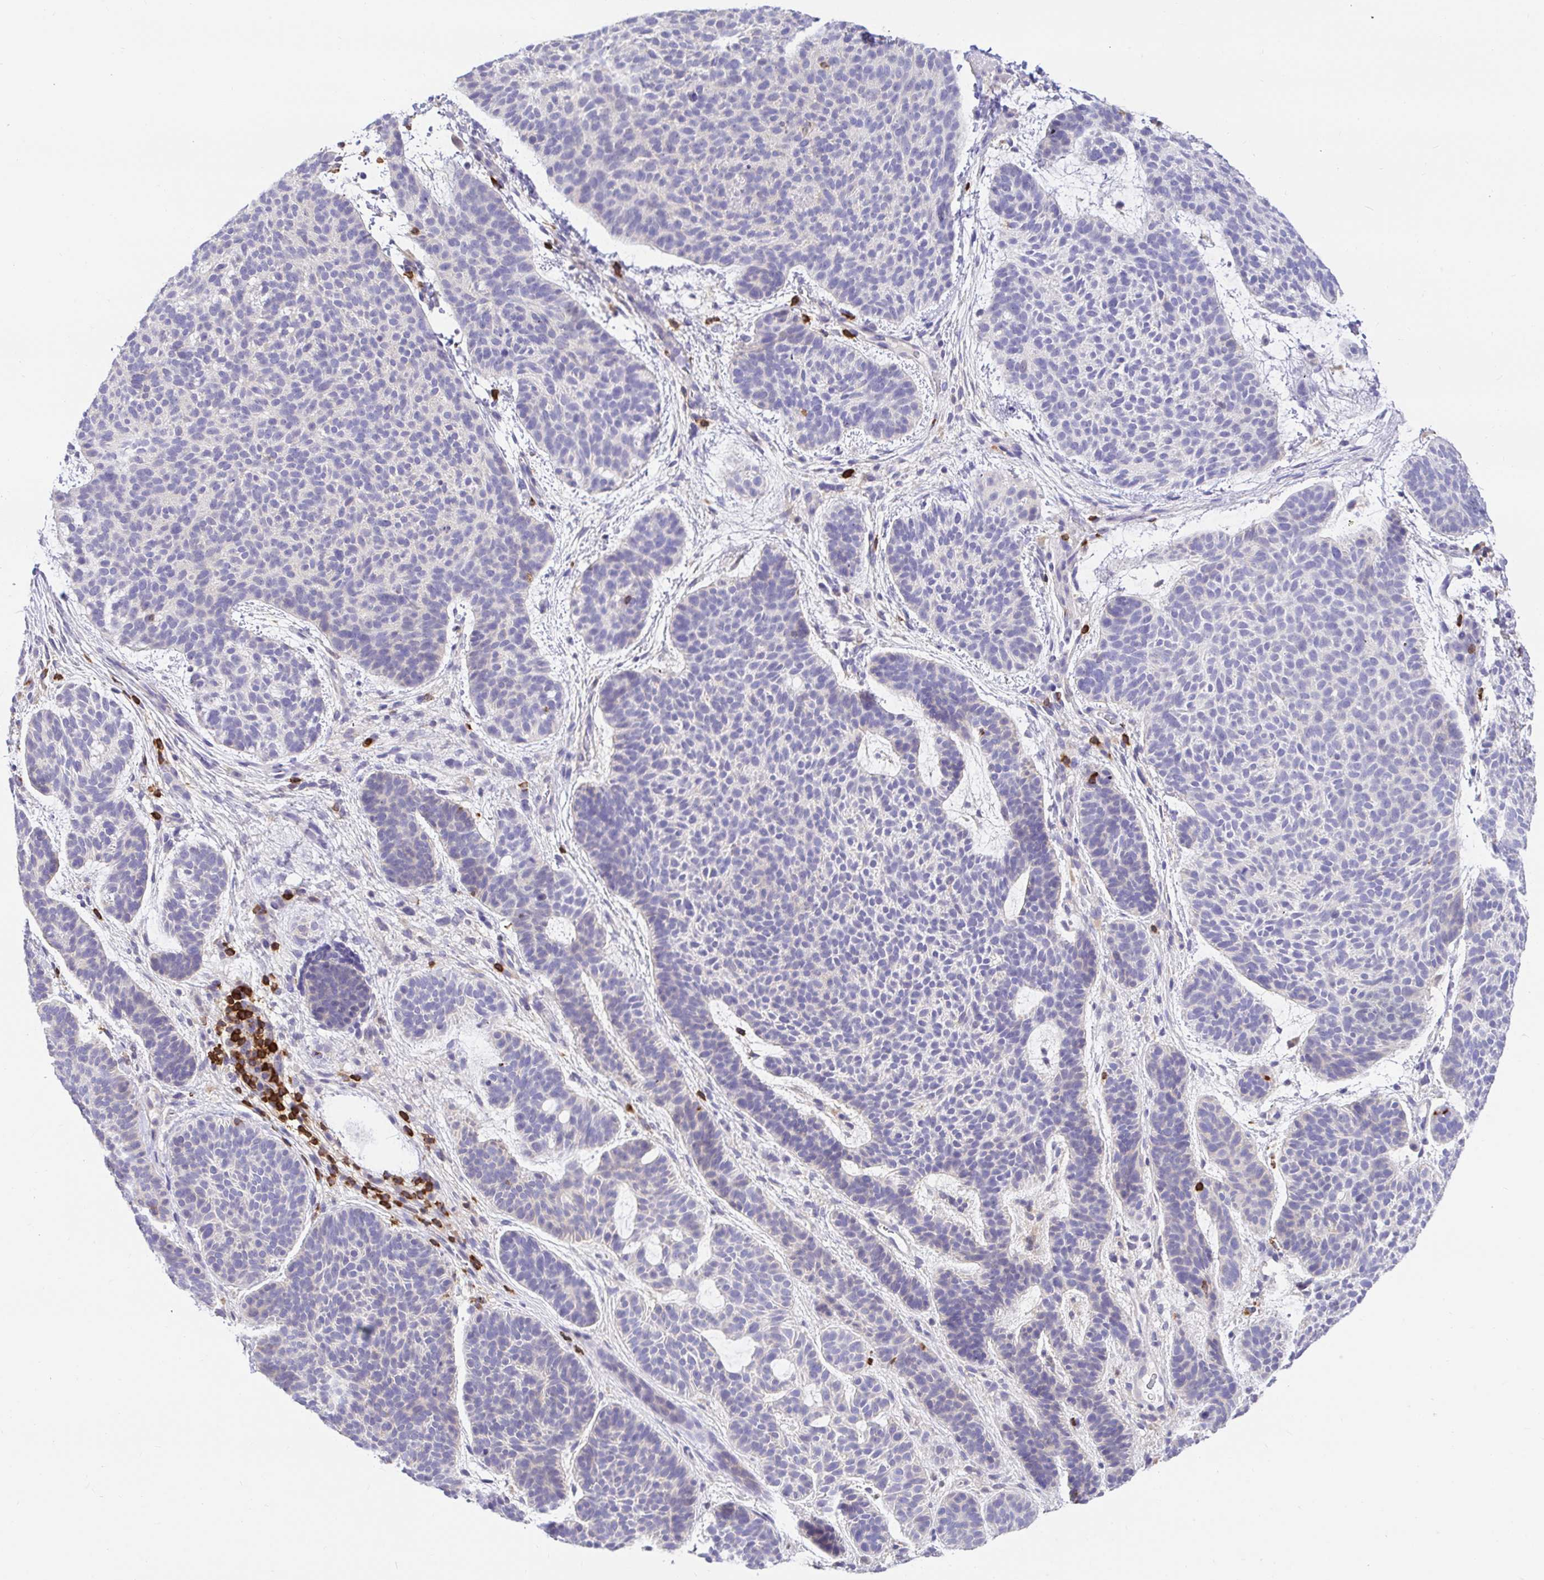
{"staining": {"intensity": "negative", "quantity": "none", "location": "none"}, "tissue": "skin cancer", "cell_type": "Tumor cells", "image_type": "cancer", "snomed": [{"axis": "morphology", "description": "Basal cell carcinoma"}, {"axis": "topography", "description": "Skin"}, {"axis": "topography", "description": "Skin of face"}], "caption": "Image shows no protein staining in tumor cells of basal cell carcinoma (skin) tissue.", "gene": "SKAP1", "patient": {"sex": "male", "age": 73}}